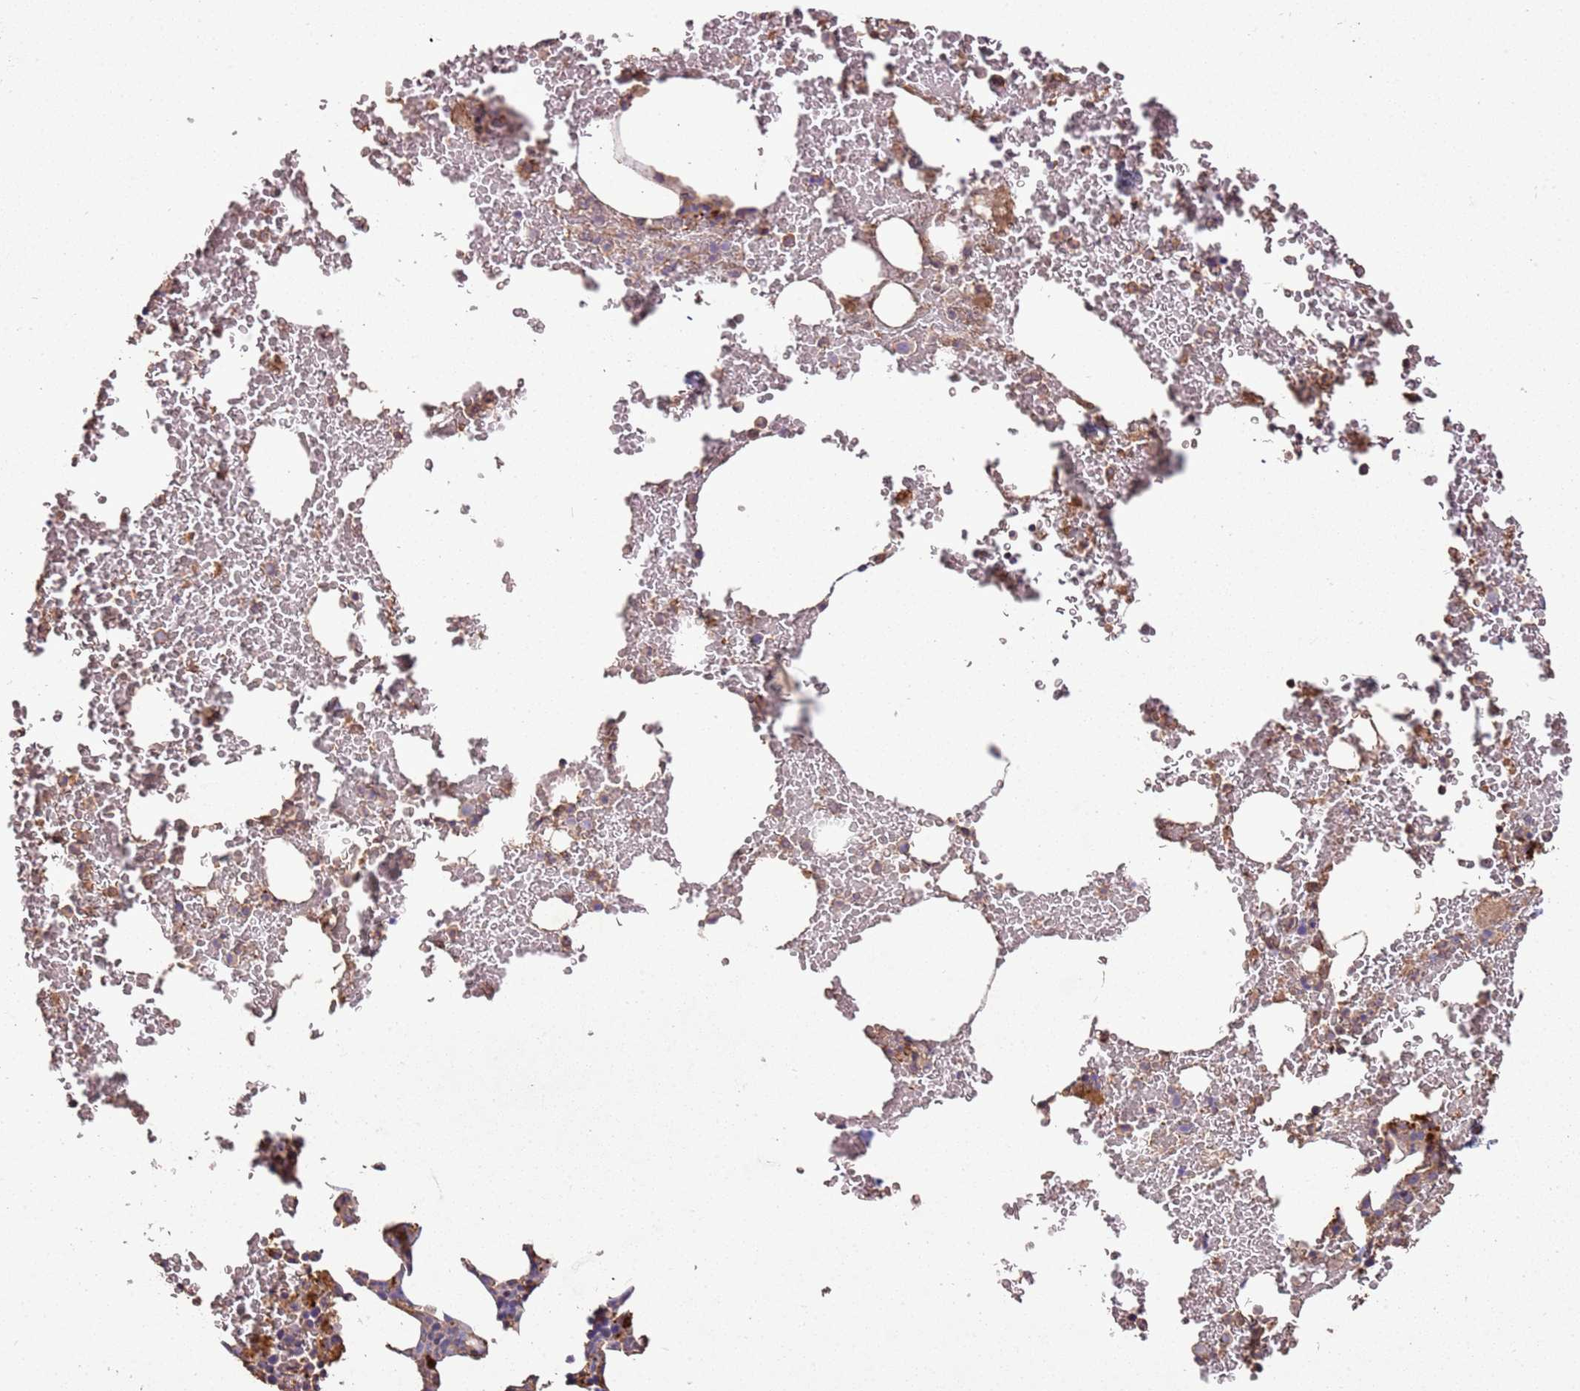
{"staining": {"intensity": "moderate", "quantity": "25%-75%", "location": "cytoplasmic/membranous"}, "tissue": "bone marrow", "cell_type": "Hematopoietic cells", "image_type": "normal", "snomed": [{"axis": "morphology", "description": "Normal tissue, NOS"}, {"axis": "morphology", "description": "Inflammation, NOS"}, {"axis": "topography", "description": "Bone marrow"}], "caption": "Immunohistochemistry (IHC) (DAB) staining of unremarkable human bone marrow displays moderate cytoplasmic/membranous protein positivity in about 25%-75% of hematopoietic cells. Immunohistochemistry (IHC) stains the protein in brown and the nuclei are stained blue.", "gene": "ARL10", "patient": {"sex": "female", "age": 78}}